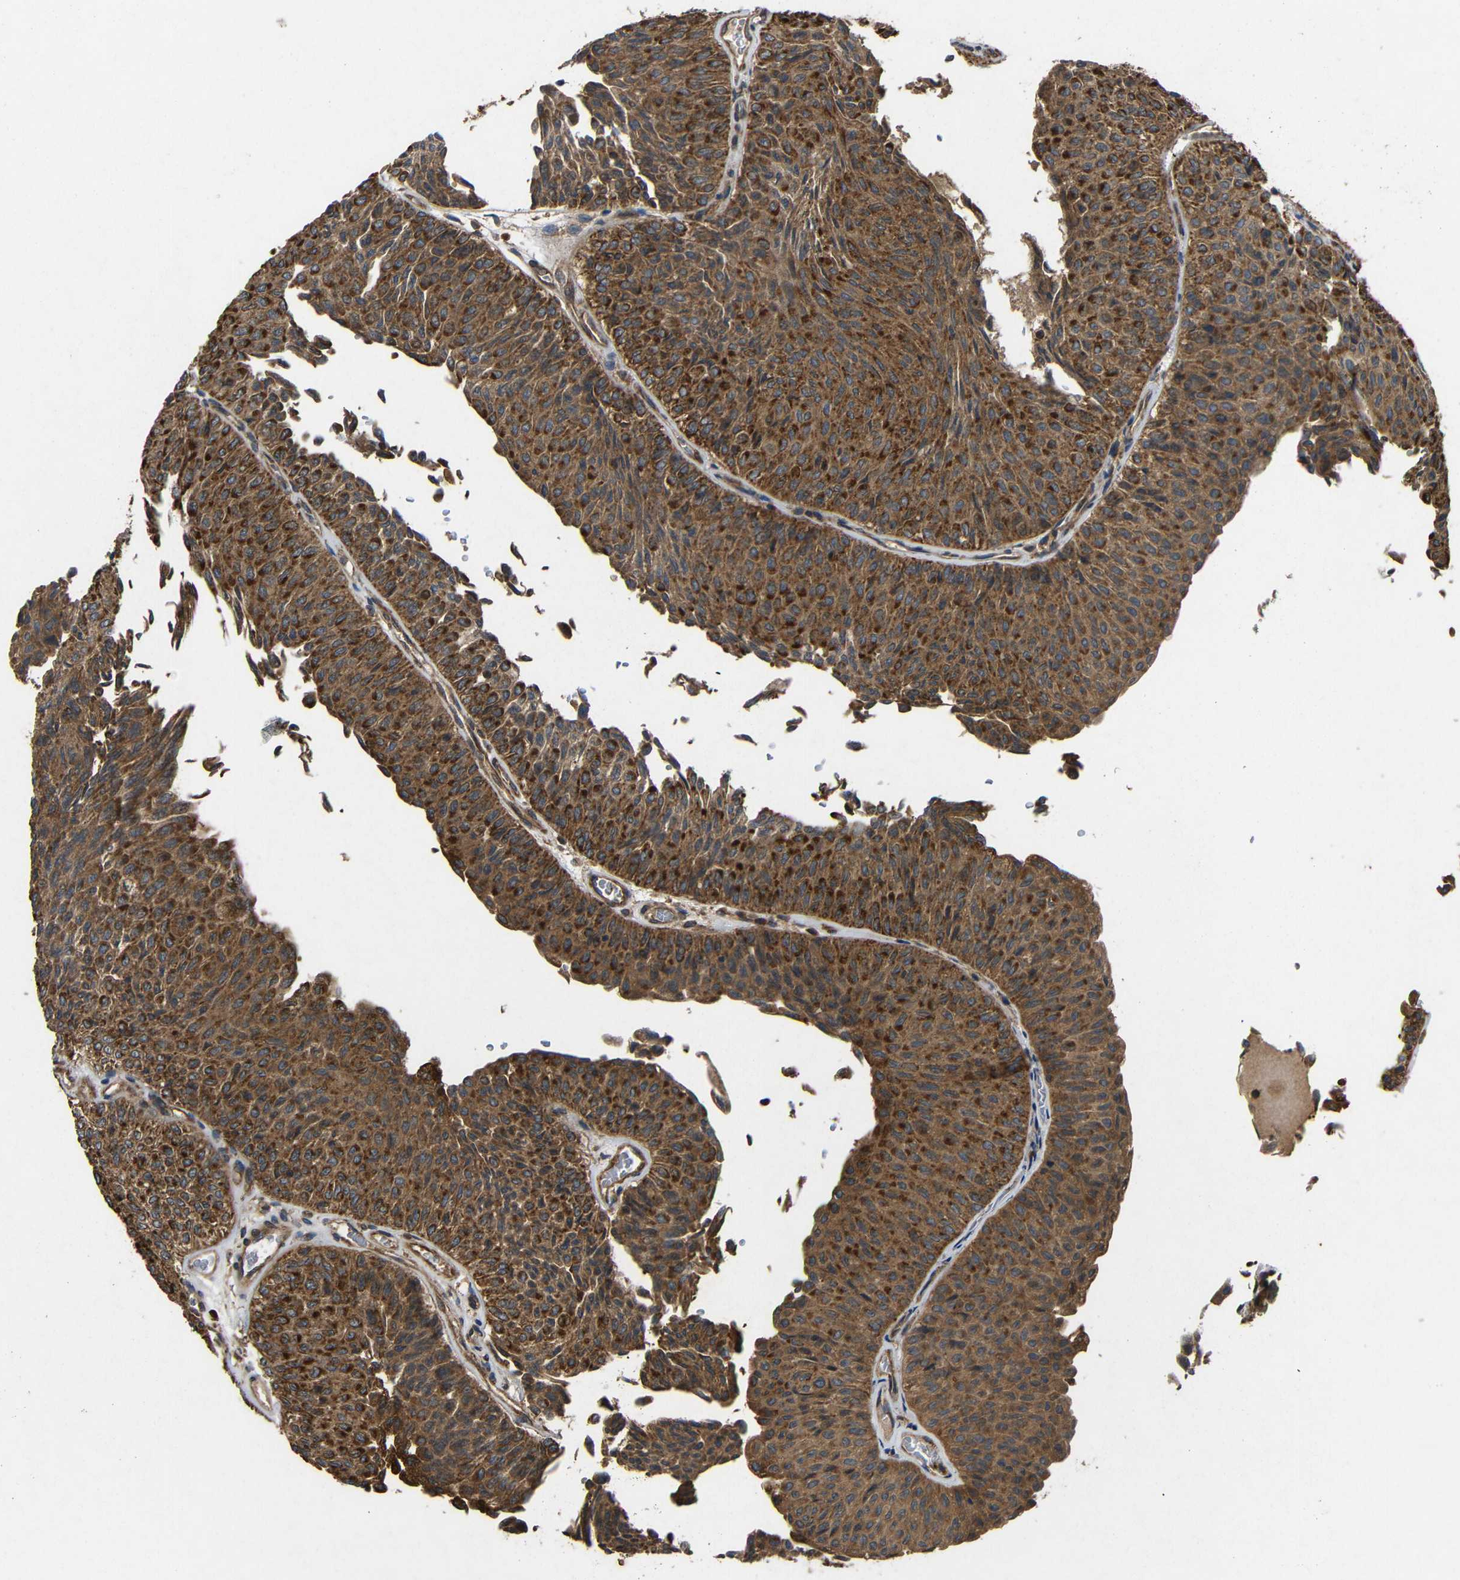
{"staining": {"intensity": "strong", "quantity": ">75%", "location": "cytoplasmic/membranous"}, "tissue": "urothelial cancer", "cell_type": "Tumor cells", "image_type": "cancer", "snomed": [{"axis": "morphology", "description": "Urothelial carcinoma, Low grade"}, {"axis": "topography", "description": "Urinary bladder"}], "caption": "Strong cytoplasmic/membranous positivity for a protein is appreciated in about >75% of tumor cells of urothelial cancer using immunohistochemistry (IHC).", "gene": "EIF2S1", "patient": {"sex": "male", "age": 78}}